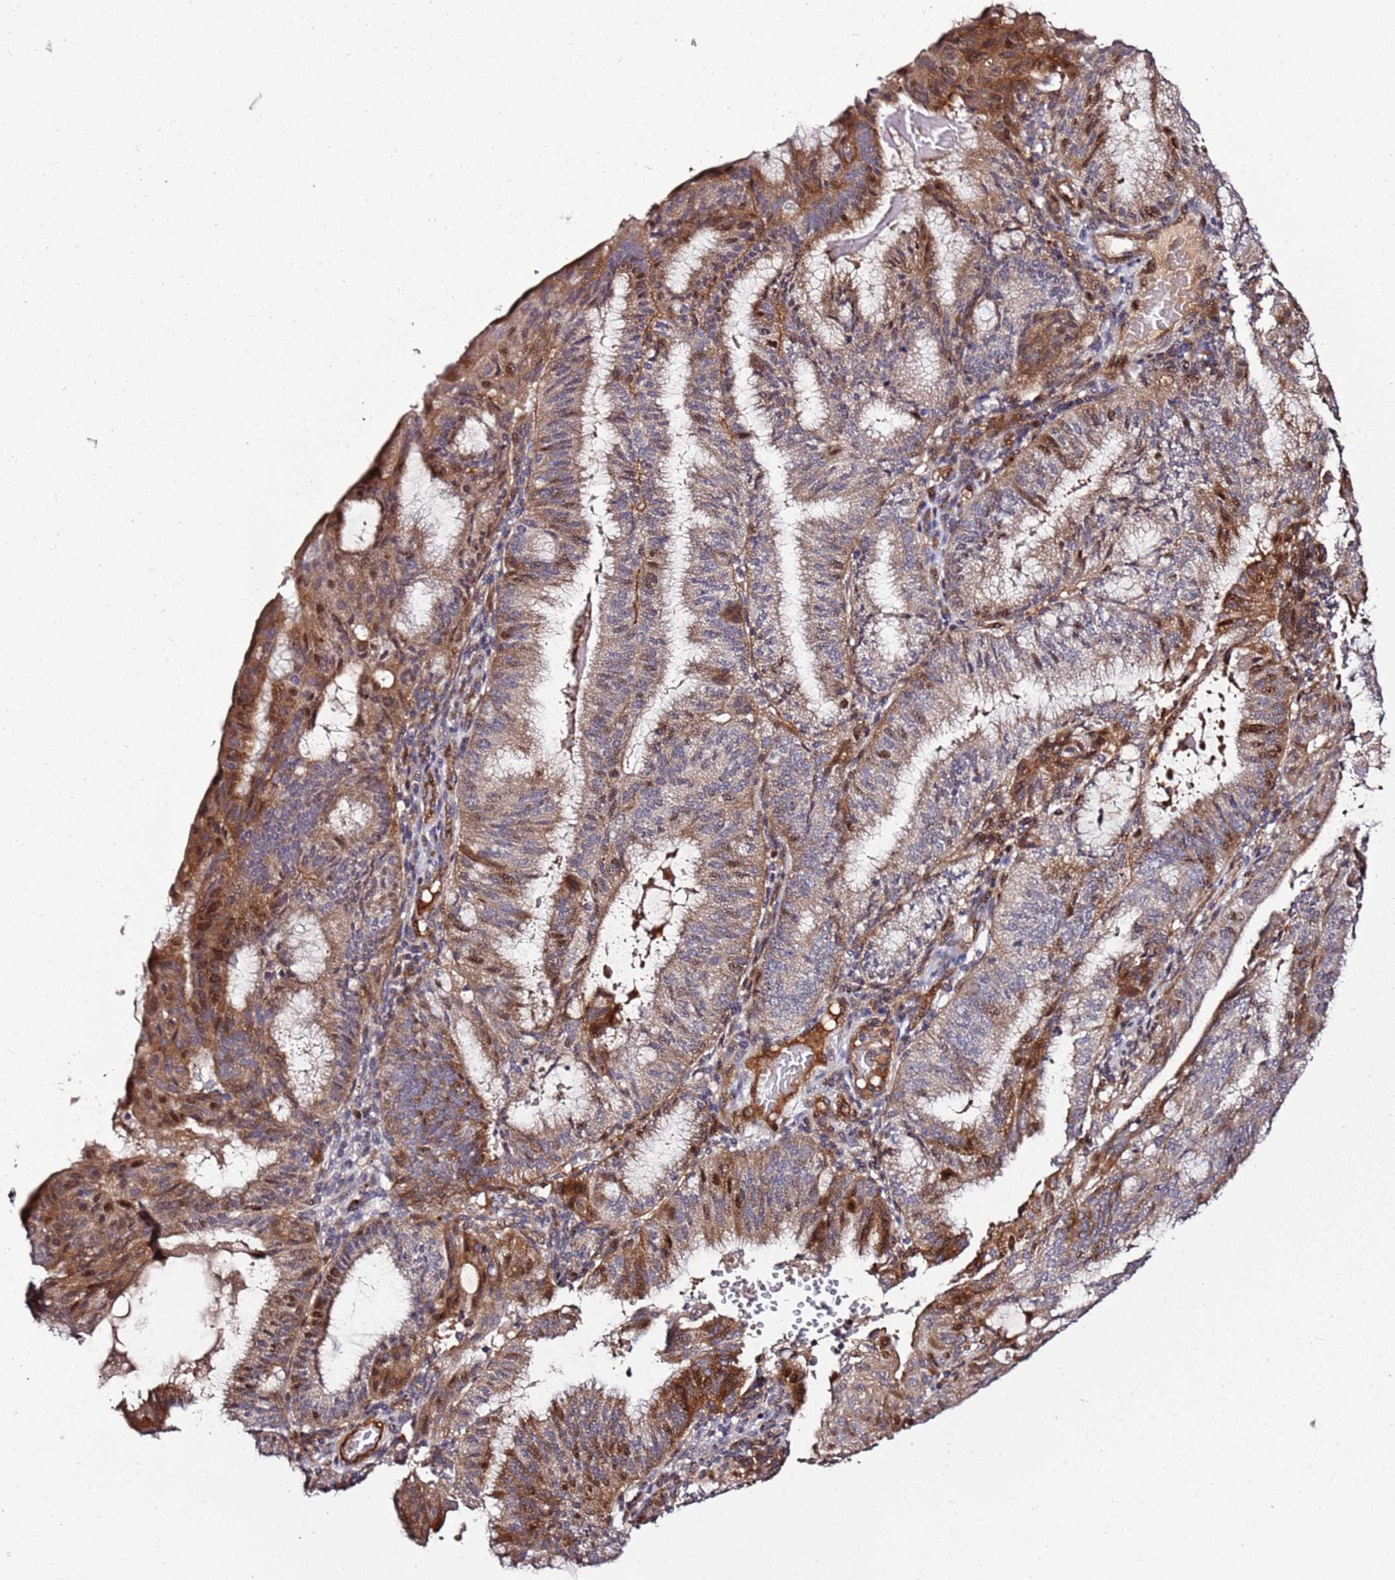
{"staining": {"intensity": "moderate", "quantity": "<25%", "location": "cytoplasmic/membranous,nuclear"}, "tissue": "endometrial cancer", "cell_type": "Tumor cells", "image_type": "cancer", "snomed": [{"axis": "morphology", "description": "Adenocarcinoma, NOS"}, {"axis": "topography", "description": "Endometrium"}], "caption": "The micrograph displays a brown stain indicating the presence of a protein in the cytoplasmic/membranous and nuclear of tumor cells in endometrial adenocarcinoma.", "gene": "RHBDL1", "patient": {"sex": "female", "age": 49}}